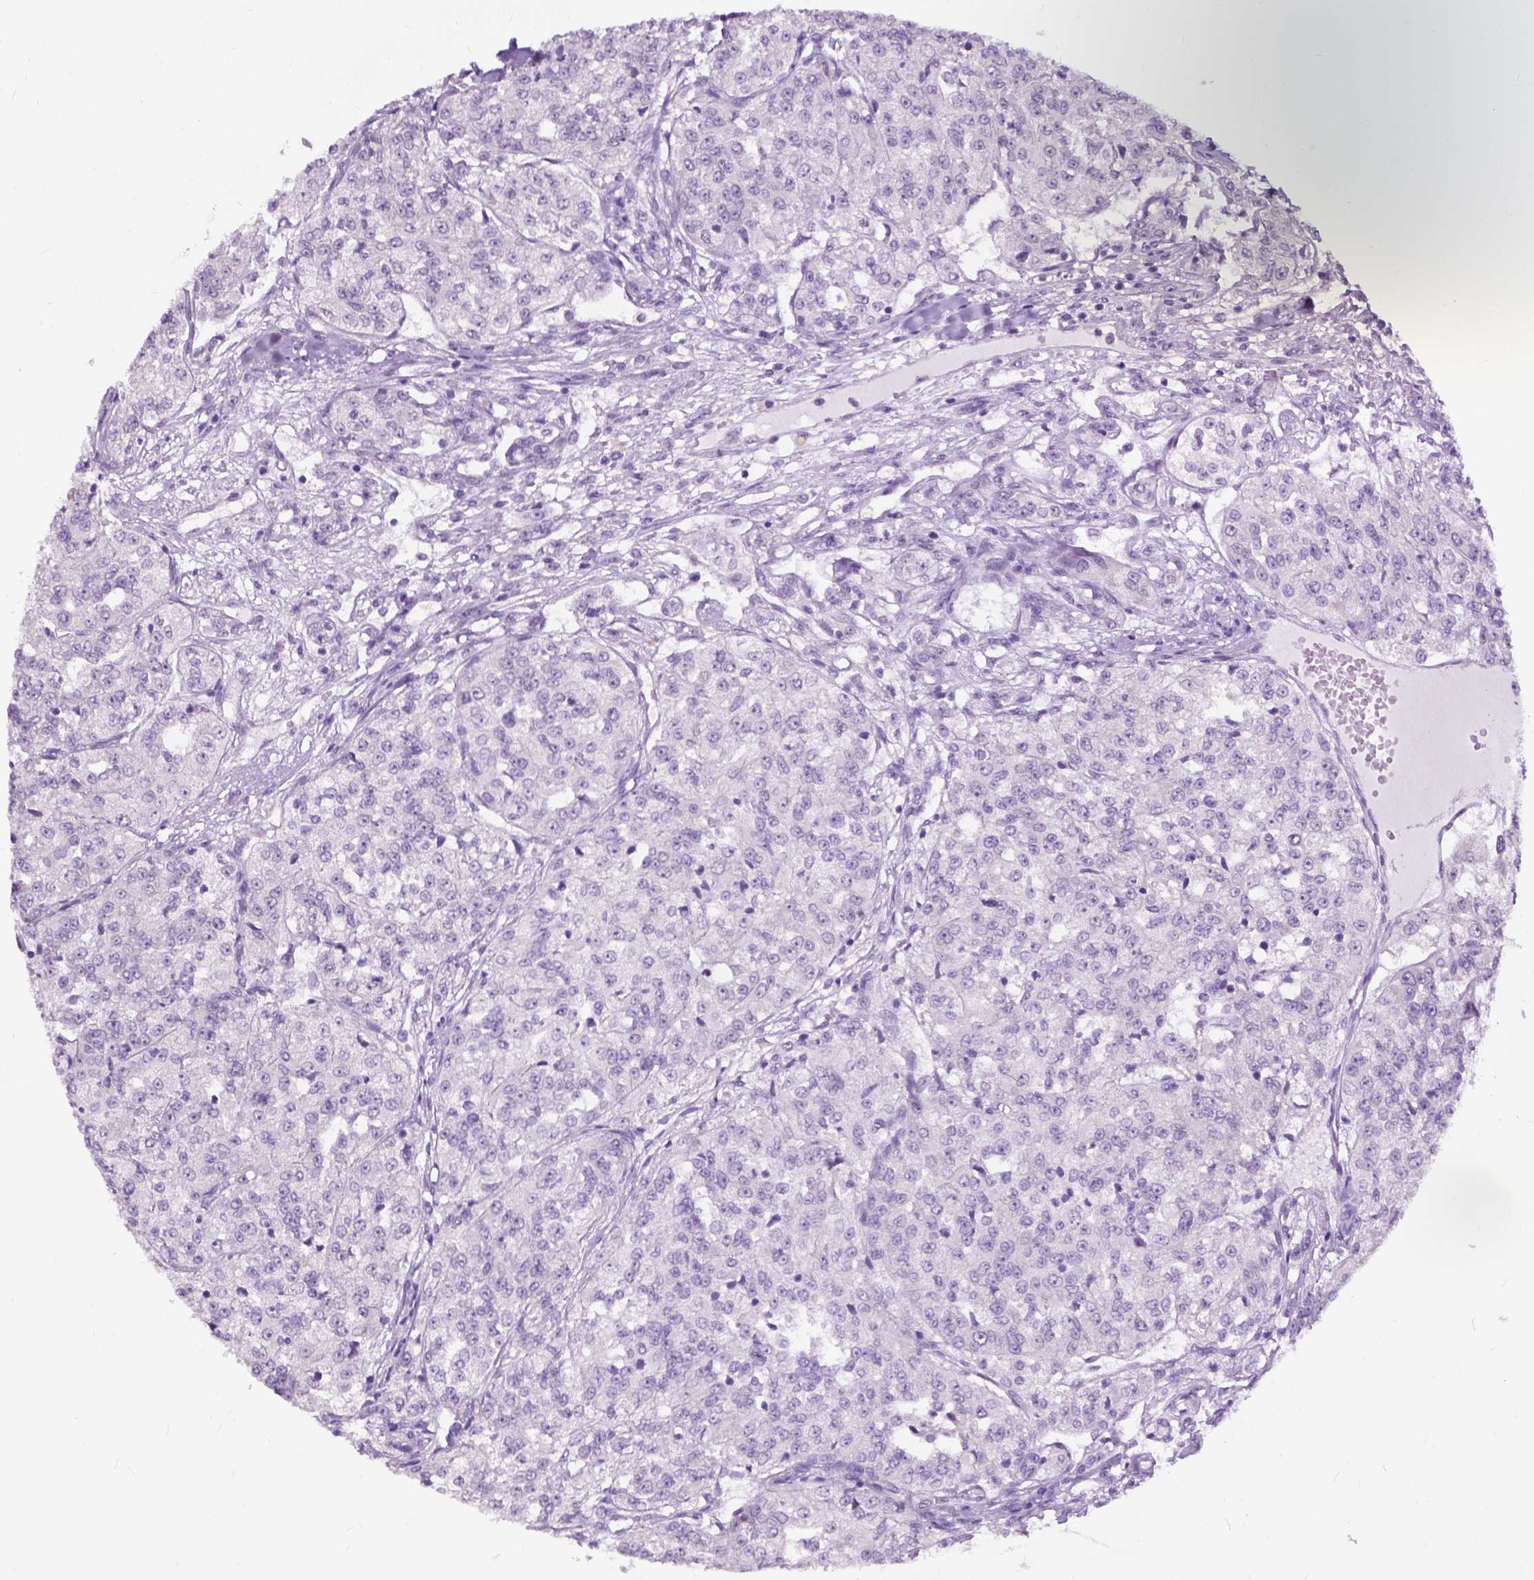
{"staining": {"intensity": "negative", "quantity": "none", "location": "none"}, "tissue": "renal cancer", "cell_type": "Tumor cells", "image_type": "cancer", "snomed": [{"axis": "morphology", "description": "Adenocarcinoma, NOS"}, {"axis": "topography", "description": "Kidney"}], "caption": "DAB (3,3'-diaminobenzidine) immunohistochemical staining of adenocarcinoma (renal) shows no significant staining in tumor cells.", "gene": "GPR37L1", "patient": {"sex": "female", "age": 63}}